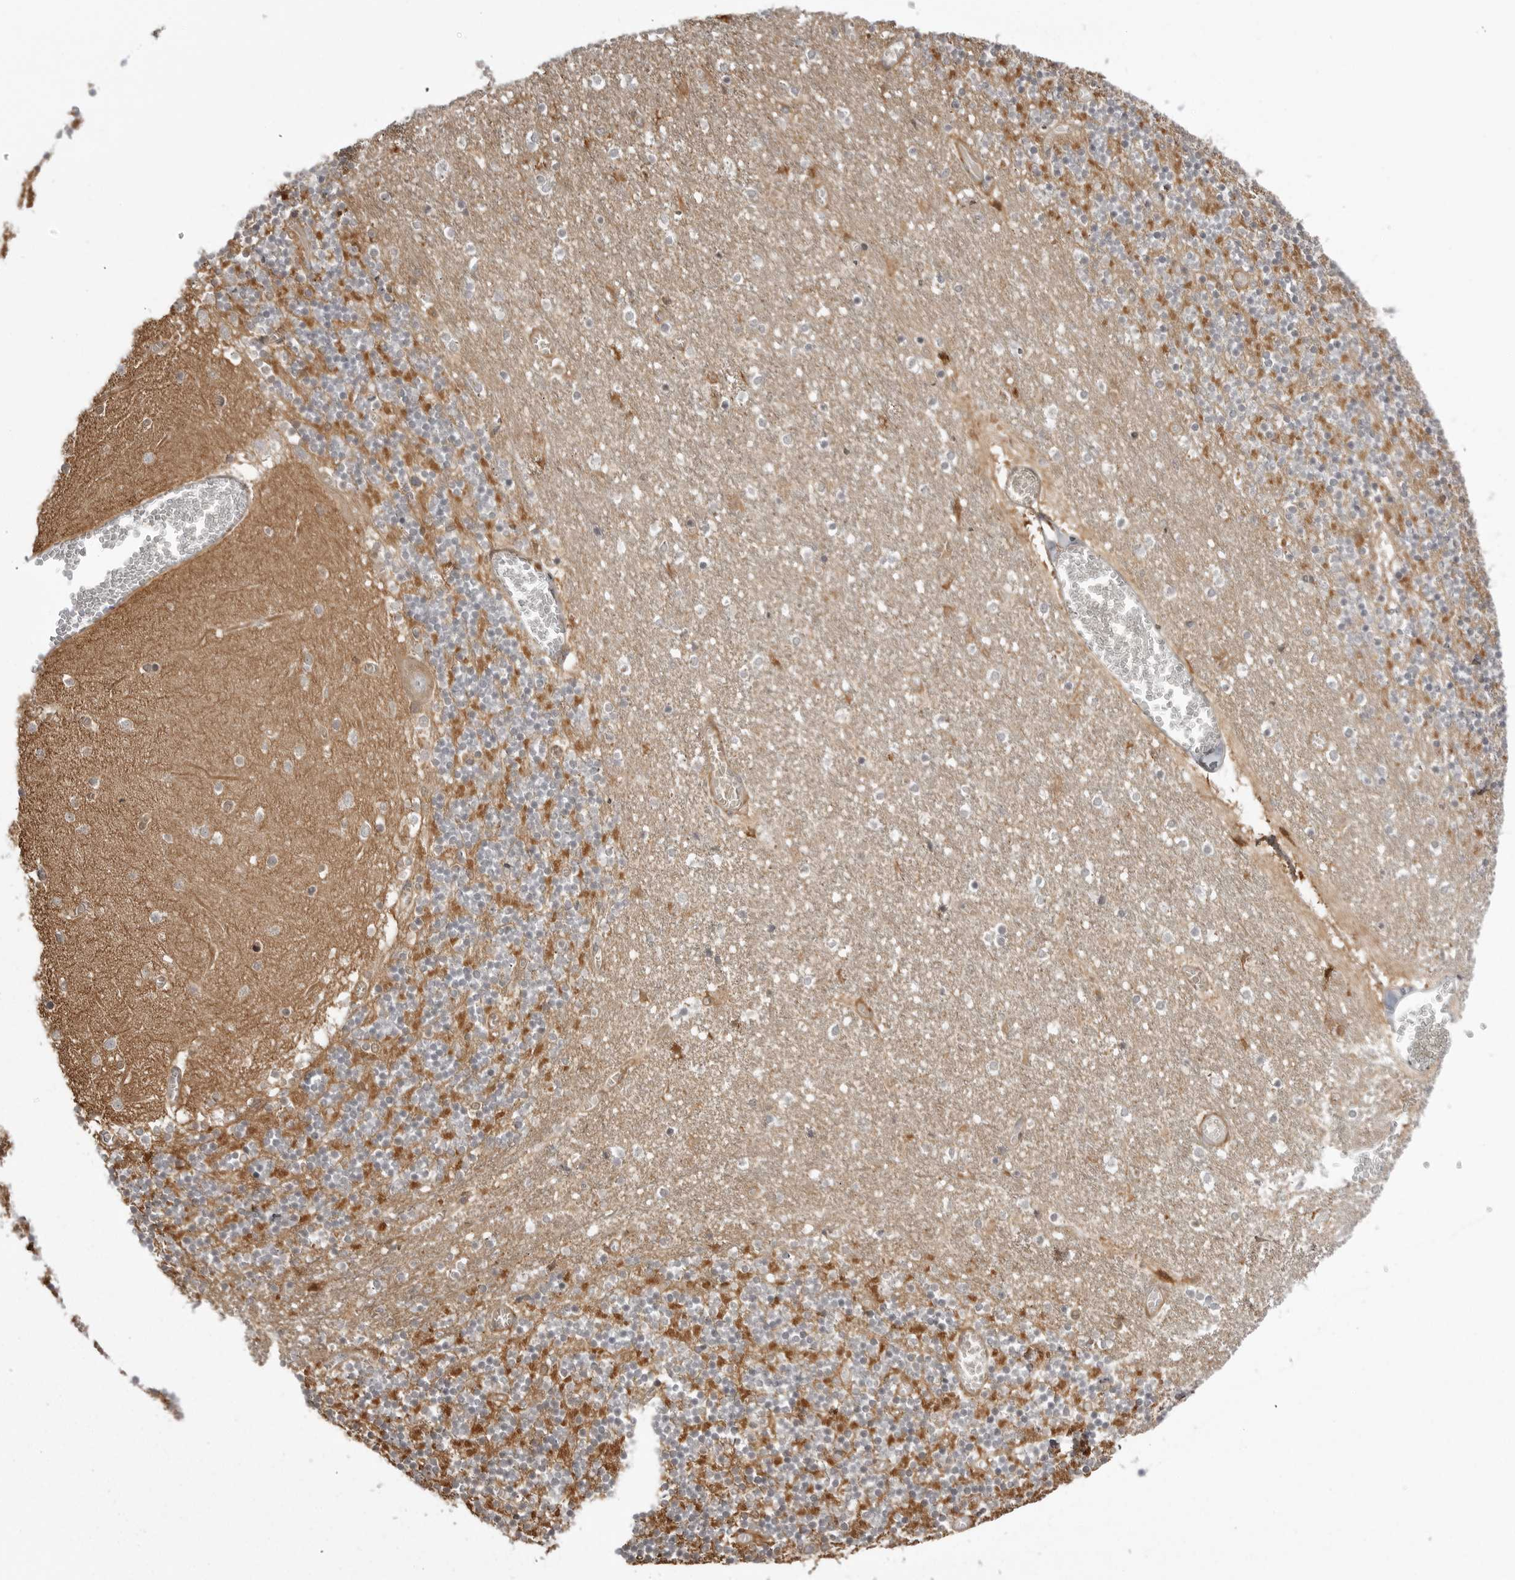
{"staining": {"intensity": "moderate", "quantity": ">75%", "location": "cytoplasmic/membranous"}, "tissue": "cerebellum", "cell_type": "Cells in granular layer", "image_type": "normal", "snomed": [{"axis": "morphology", "description": "Normal tissue, NOS"}, {"axis": "topography", "description": "Cerebellum"}], "caption": "Cerebellum stained with IHC shows moderate cytoplasmic/membranous staining in about >75% of cells in granular layer.", "gene": "ARL5A", "patient": {"sex": "female", "age": 28}}